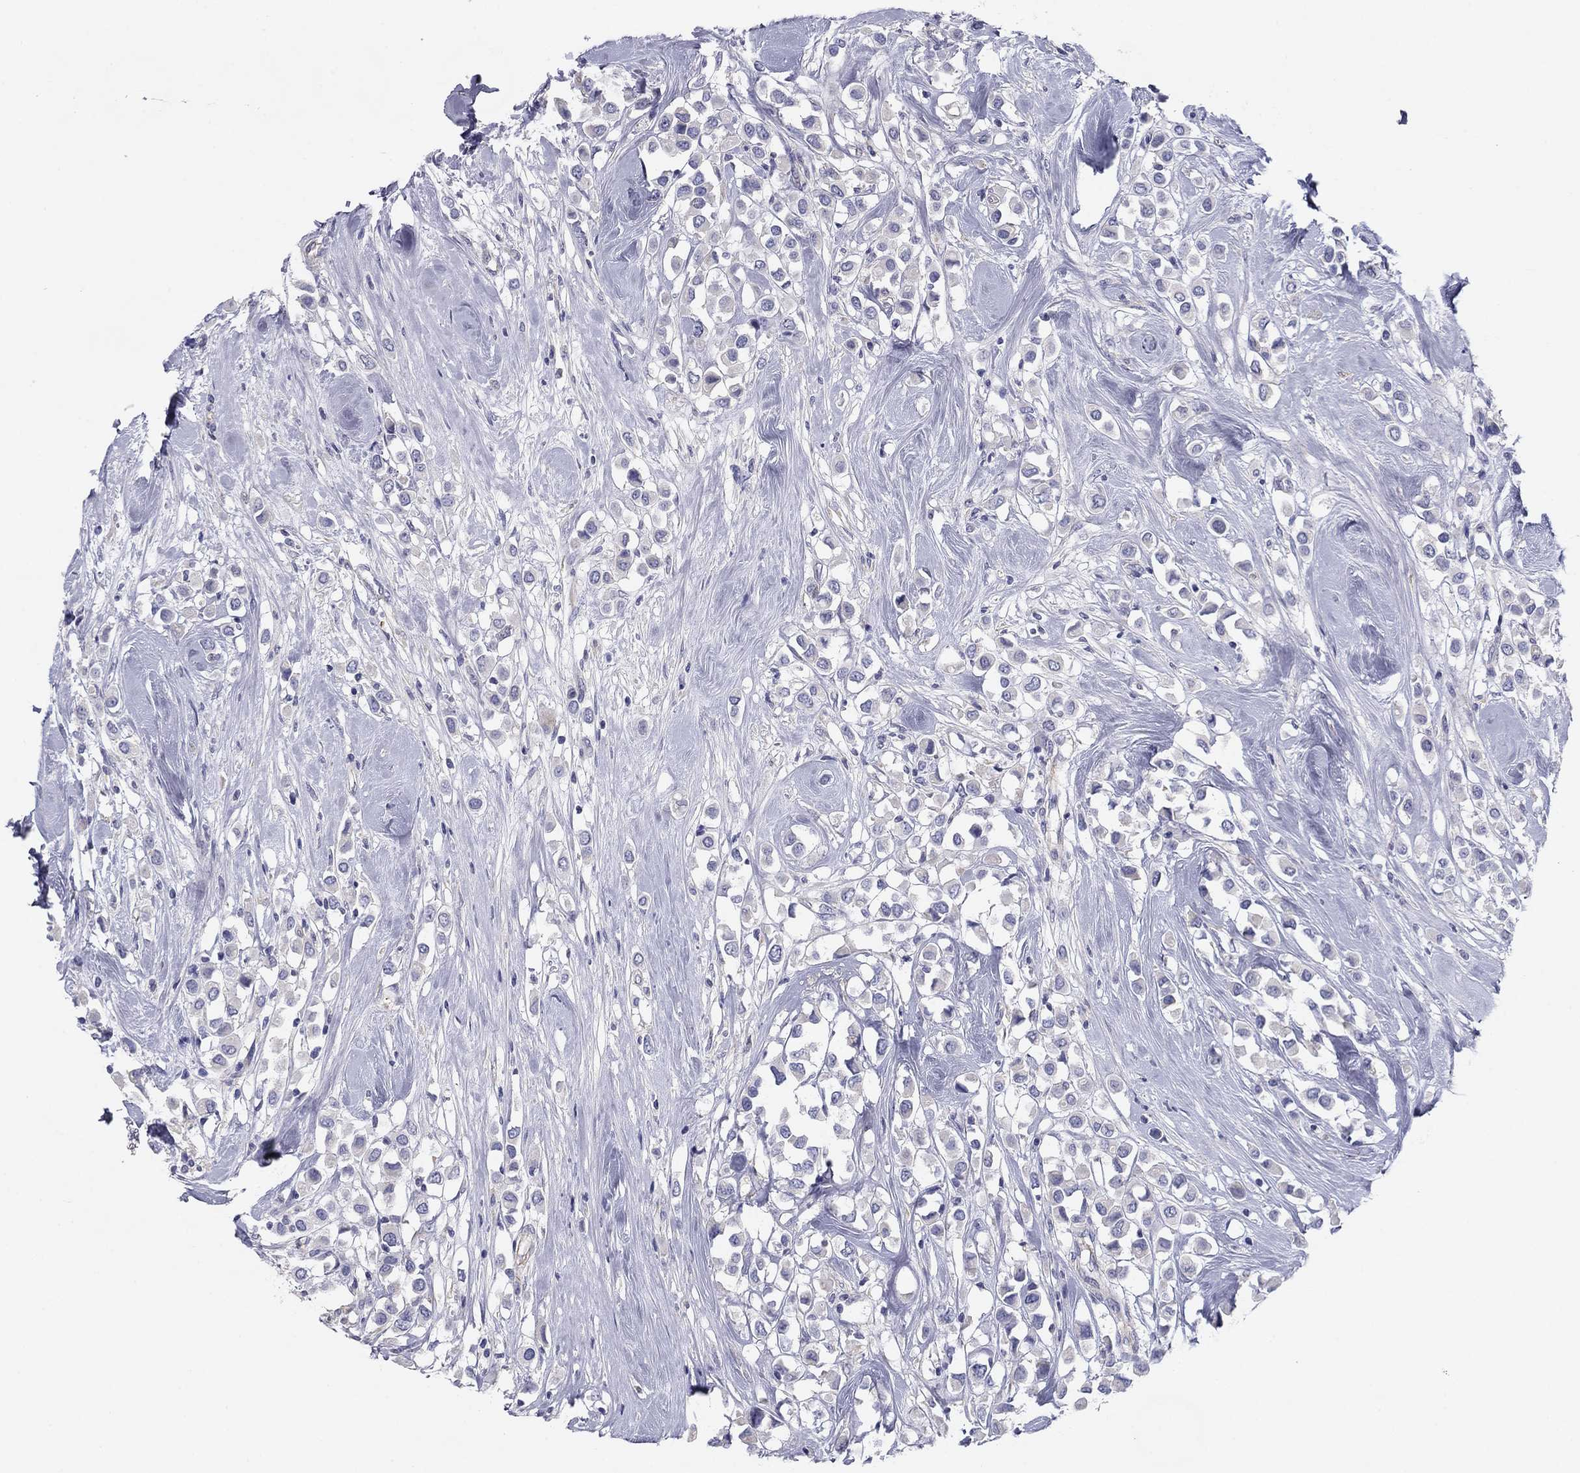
{"staining": {"intensity": "negative", "quantity": "none", "location": "none"}, "tissue": "breast cancer", "cell_type": "Tumor cells", "image_type": "cancer", "snomed": [{"axis": "morphology", "description": "Duct carcinoma"}, {"axis": "topography", "description": "Breast"}], "caption": "Breast cancer stained for a protein using immunohistochemistry demonstrates no staining tumor cells.", "gene": "SEPTIN3", "patient": {"sex": "female", "age": 61}}